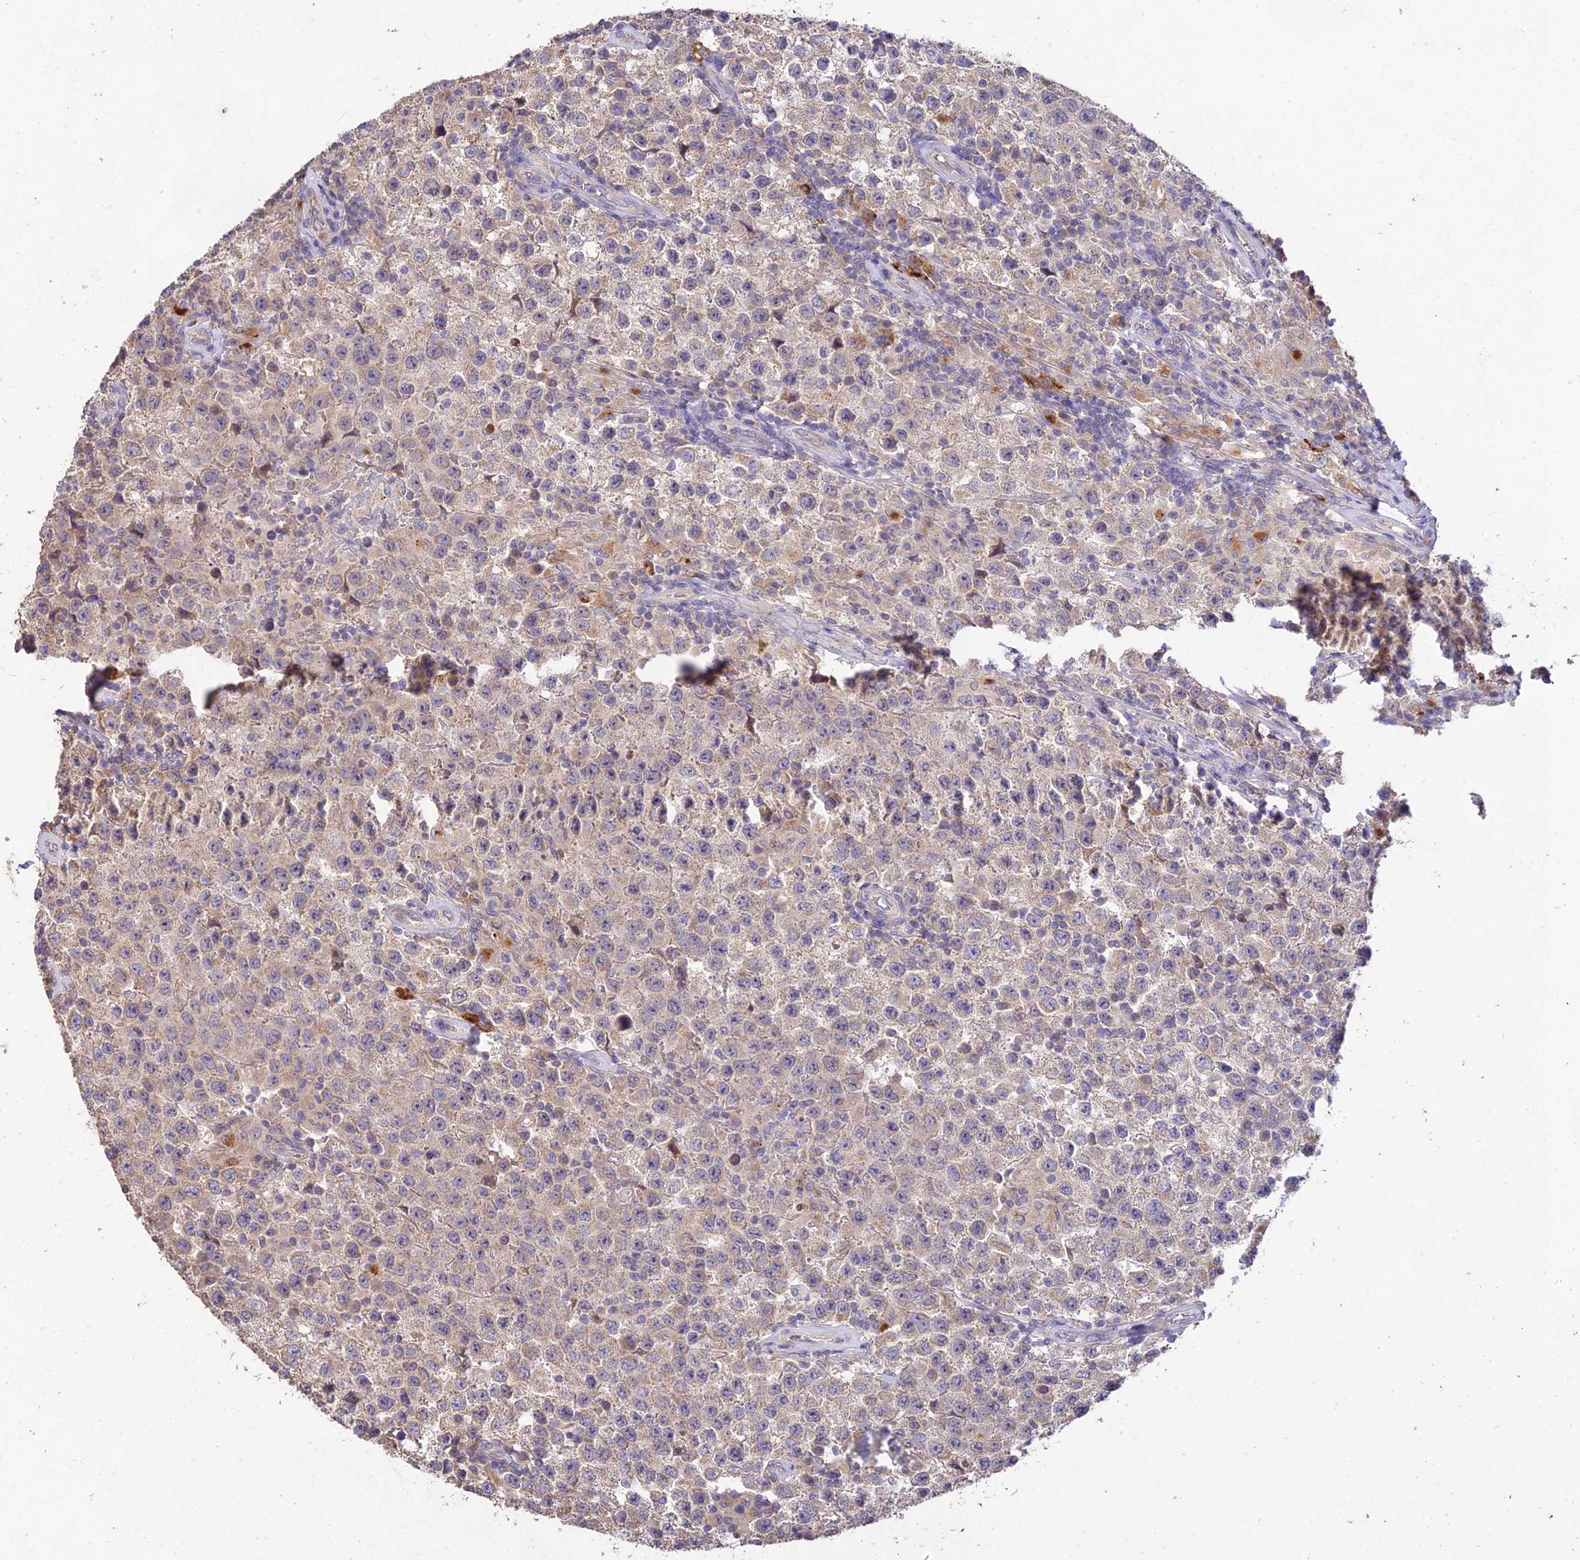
{"staining": {"intensity": "weak", "quantity": ">75%", "location": "cytoplasmic/membranous"}, "tissue": "testis cancer", "cell_type": "Tumor cells", "image_type": "cancer", "snomed": [{"axis": "morphology", "description": "Seminoma, NOS"}, {"axis": "morphology", "description": "Carcinoma, Embryonal, NOS"}, {"axis": "topography", "description": "Testis"}], "caption": "About >75% of tumor cells in human testis seminoma exhibit weak cytoplasmic/membranous protein positivity as visualized by brown immunohistochemical staining.", "gene": "SDHD", "patient": {"sex": "male", "age": 41}}